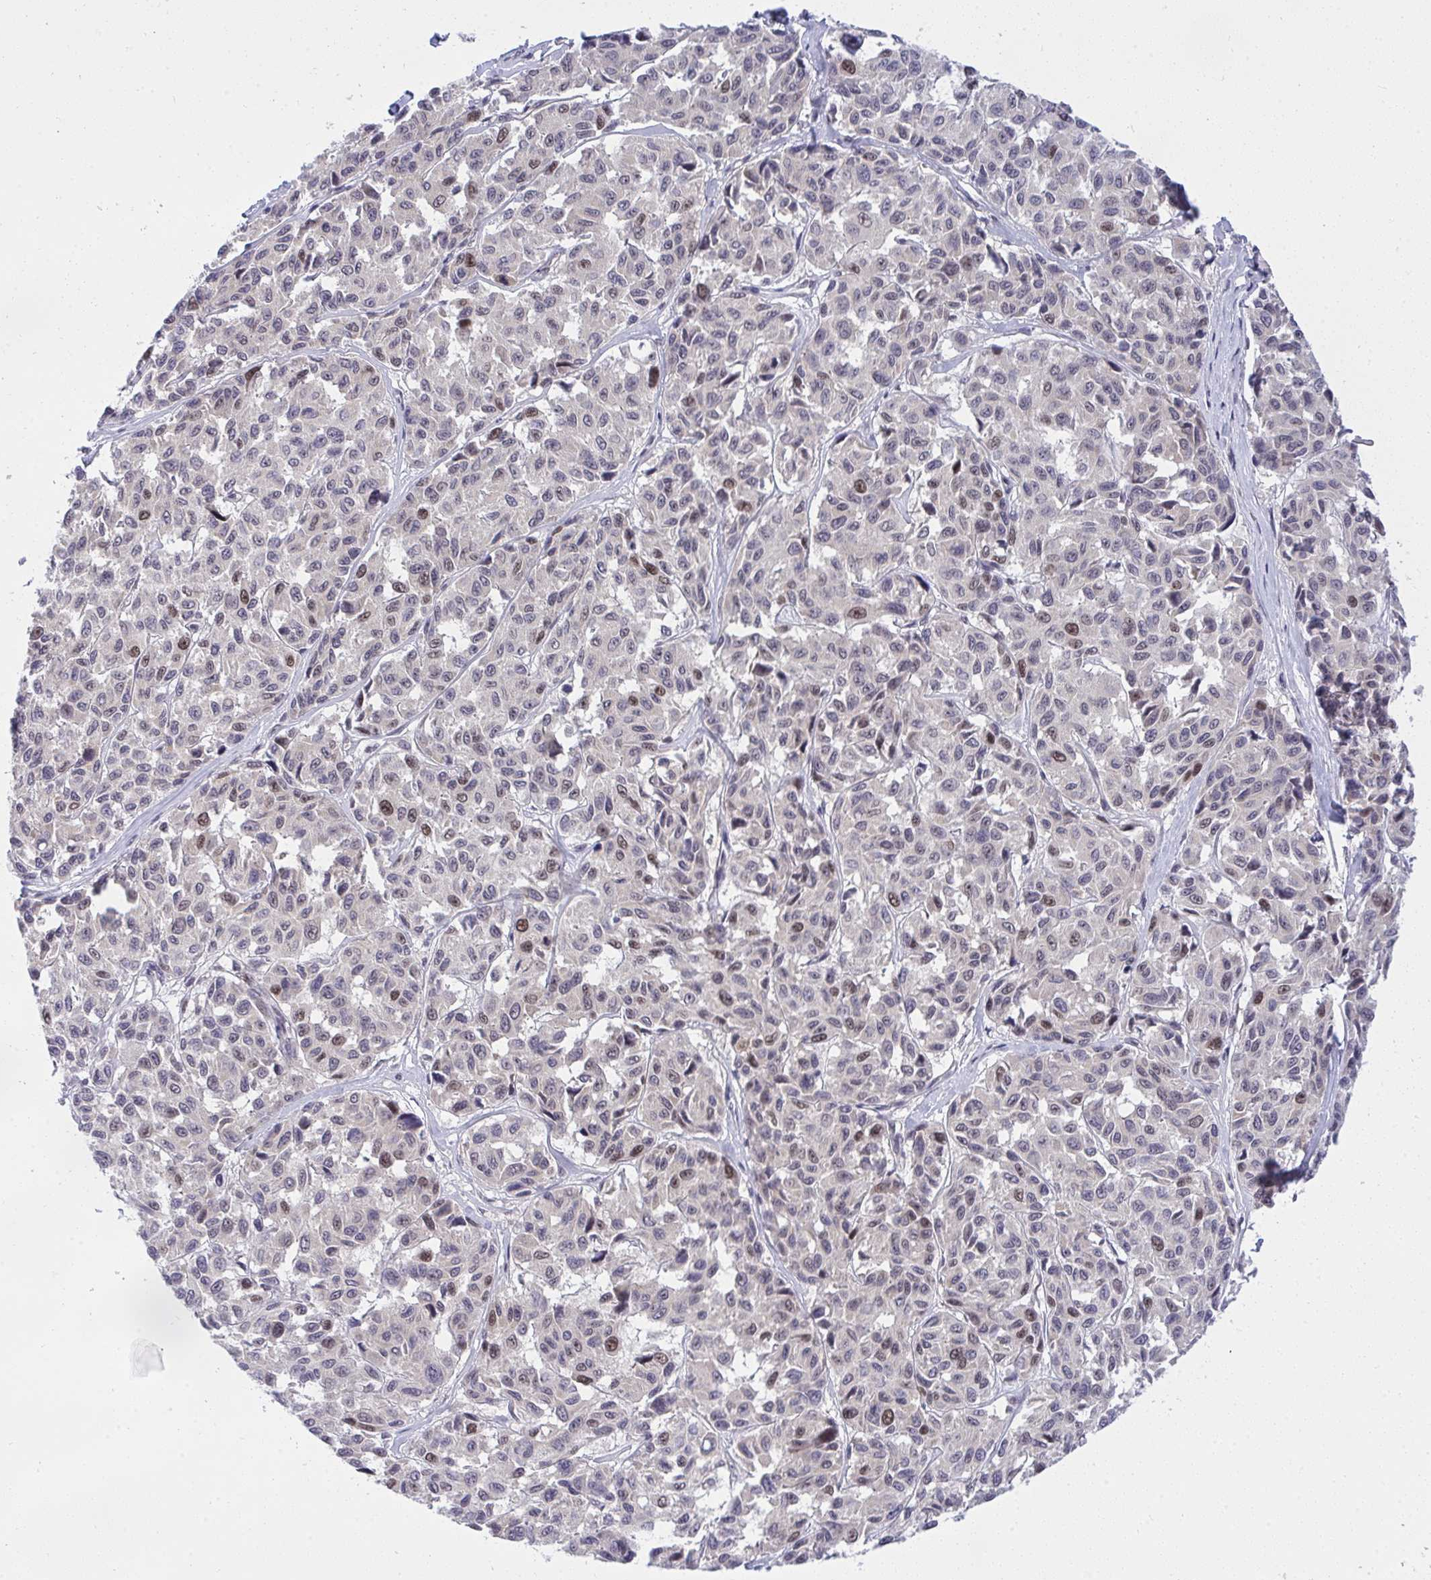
{"staining": {"intensity": "moderate", "quantity": "<25%", "location": "nuclear"}, "tissue": "melanoma", "cell_type": "Tumor cells", "image_type": "cancer", "snomed": [{"axis": "morphology", "description": "Malignant melanoma, NOS"}, {"axis": "topography", "description": "Skin"}], "caption": "Immunohistochemistry (IHC) (DAB (3,3'-diaminobenzidine)) staining of human melanoma reveals moderate nuclear protein staining in approximately <25% of tumor cells.", "gene": "RFC4", "patient": {"sex": "female", "age": 66}}